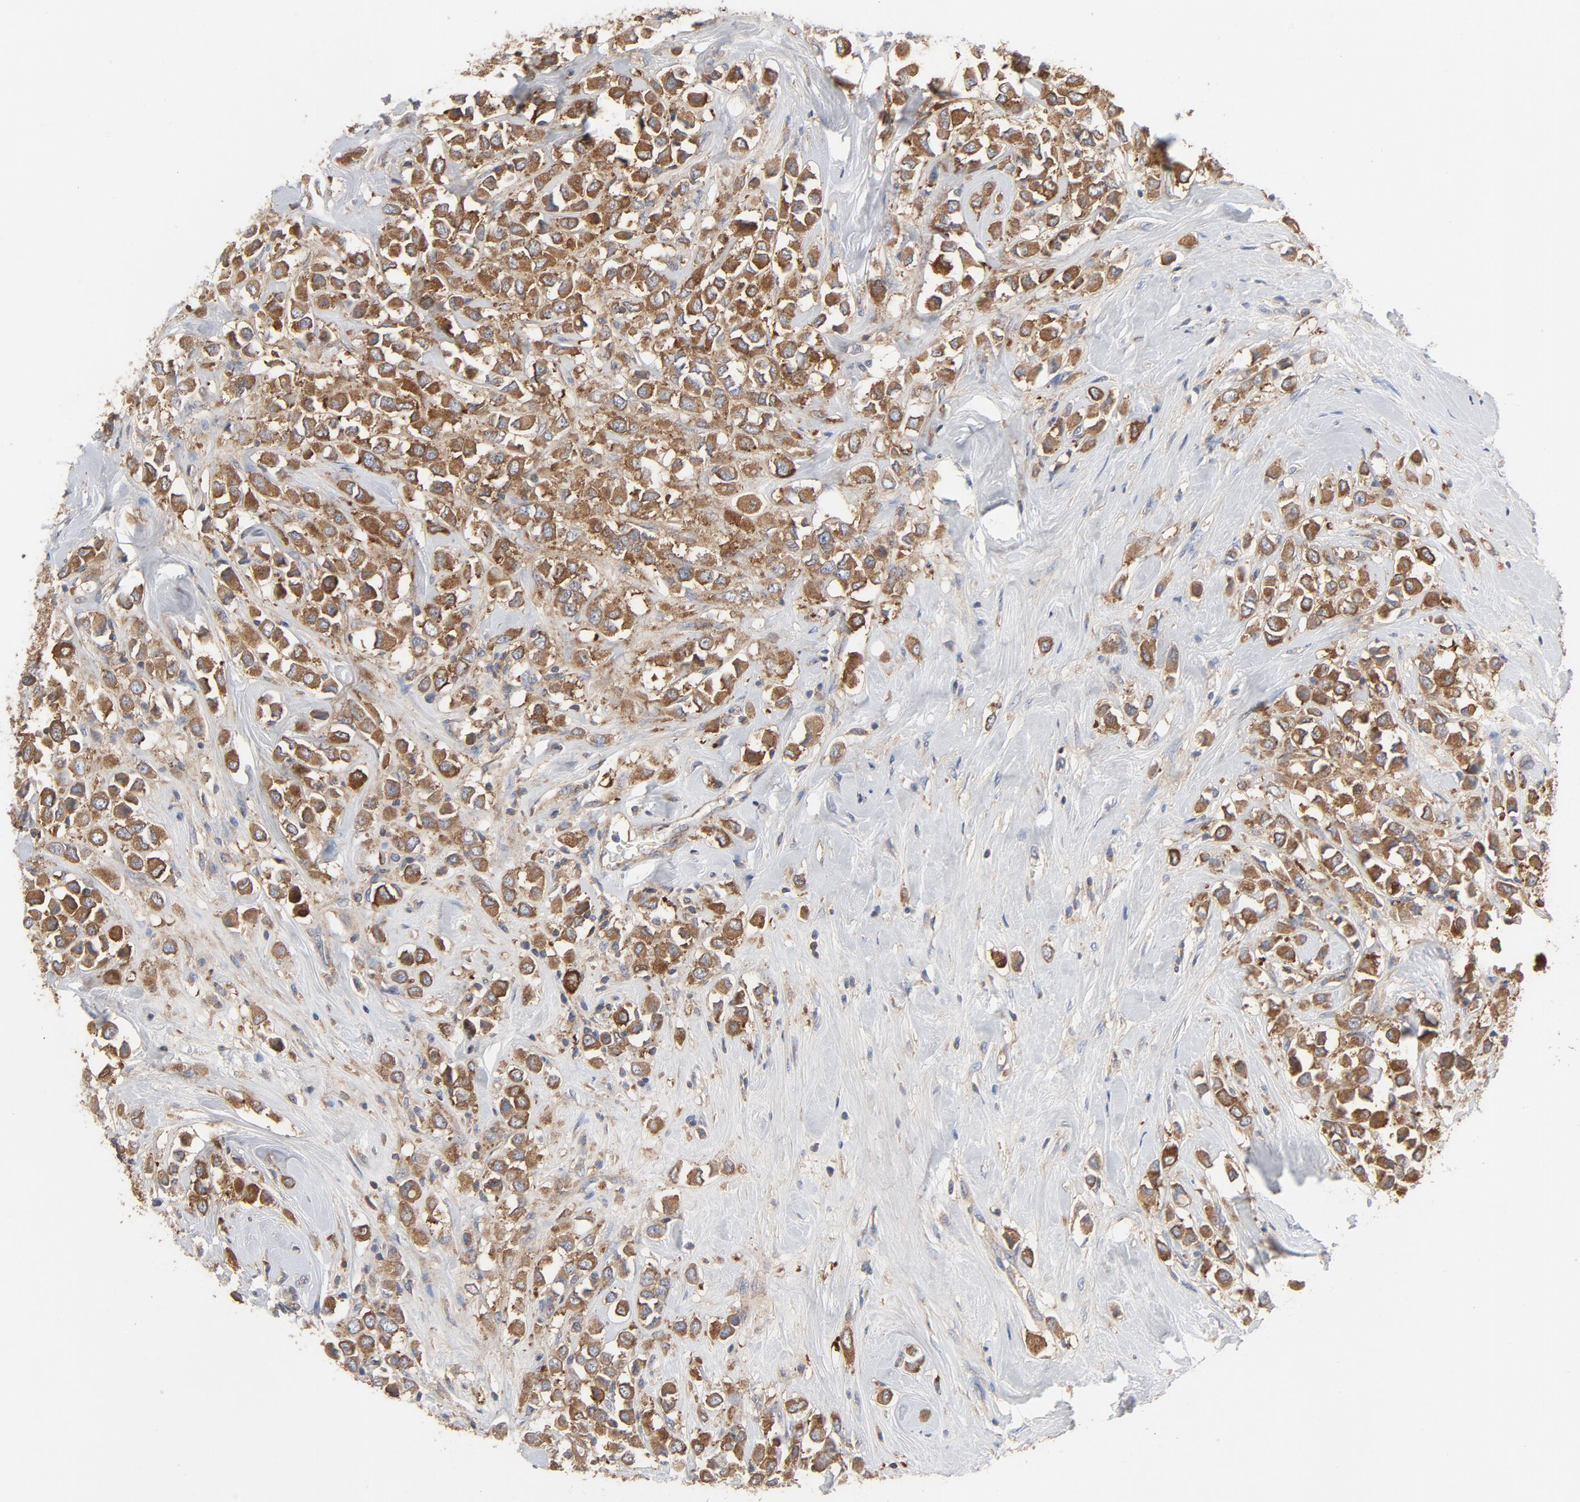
{"staining": {"intensity": "strong", "quantity": ">75%", "location": "cytoplasmic/membranous"}, "tissue": "breast cancer", "cell_type": "Tumor cells", "image_type": "cancer", "snomed": [{"axis": "morphology", "description": "Duct carcinoma"}, {"axis": "topography", "description": "Breast"}], "caption": "Brown immunohistochemical staining in human breast cancer (infiltrating ductal carcinoma) shows strong cytoplasmic/membranous positivity in about >75% of tumor cells.", "gene": "RABEP1", "patient": {"sex": "female", "age": 61}}